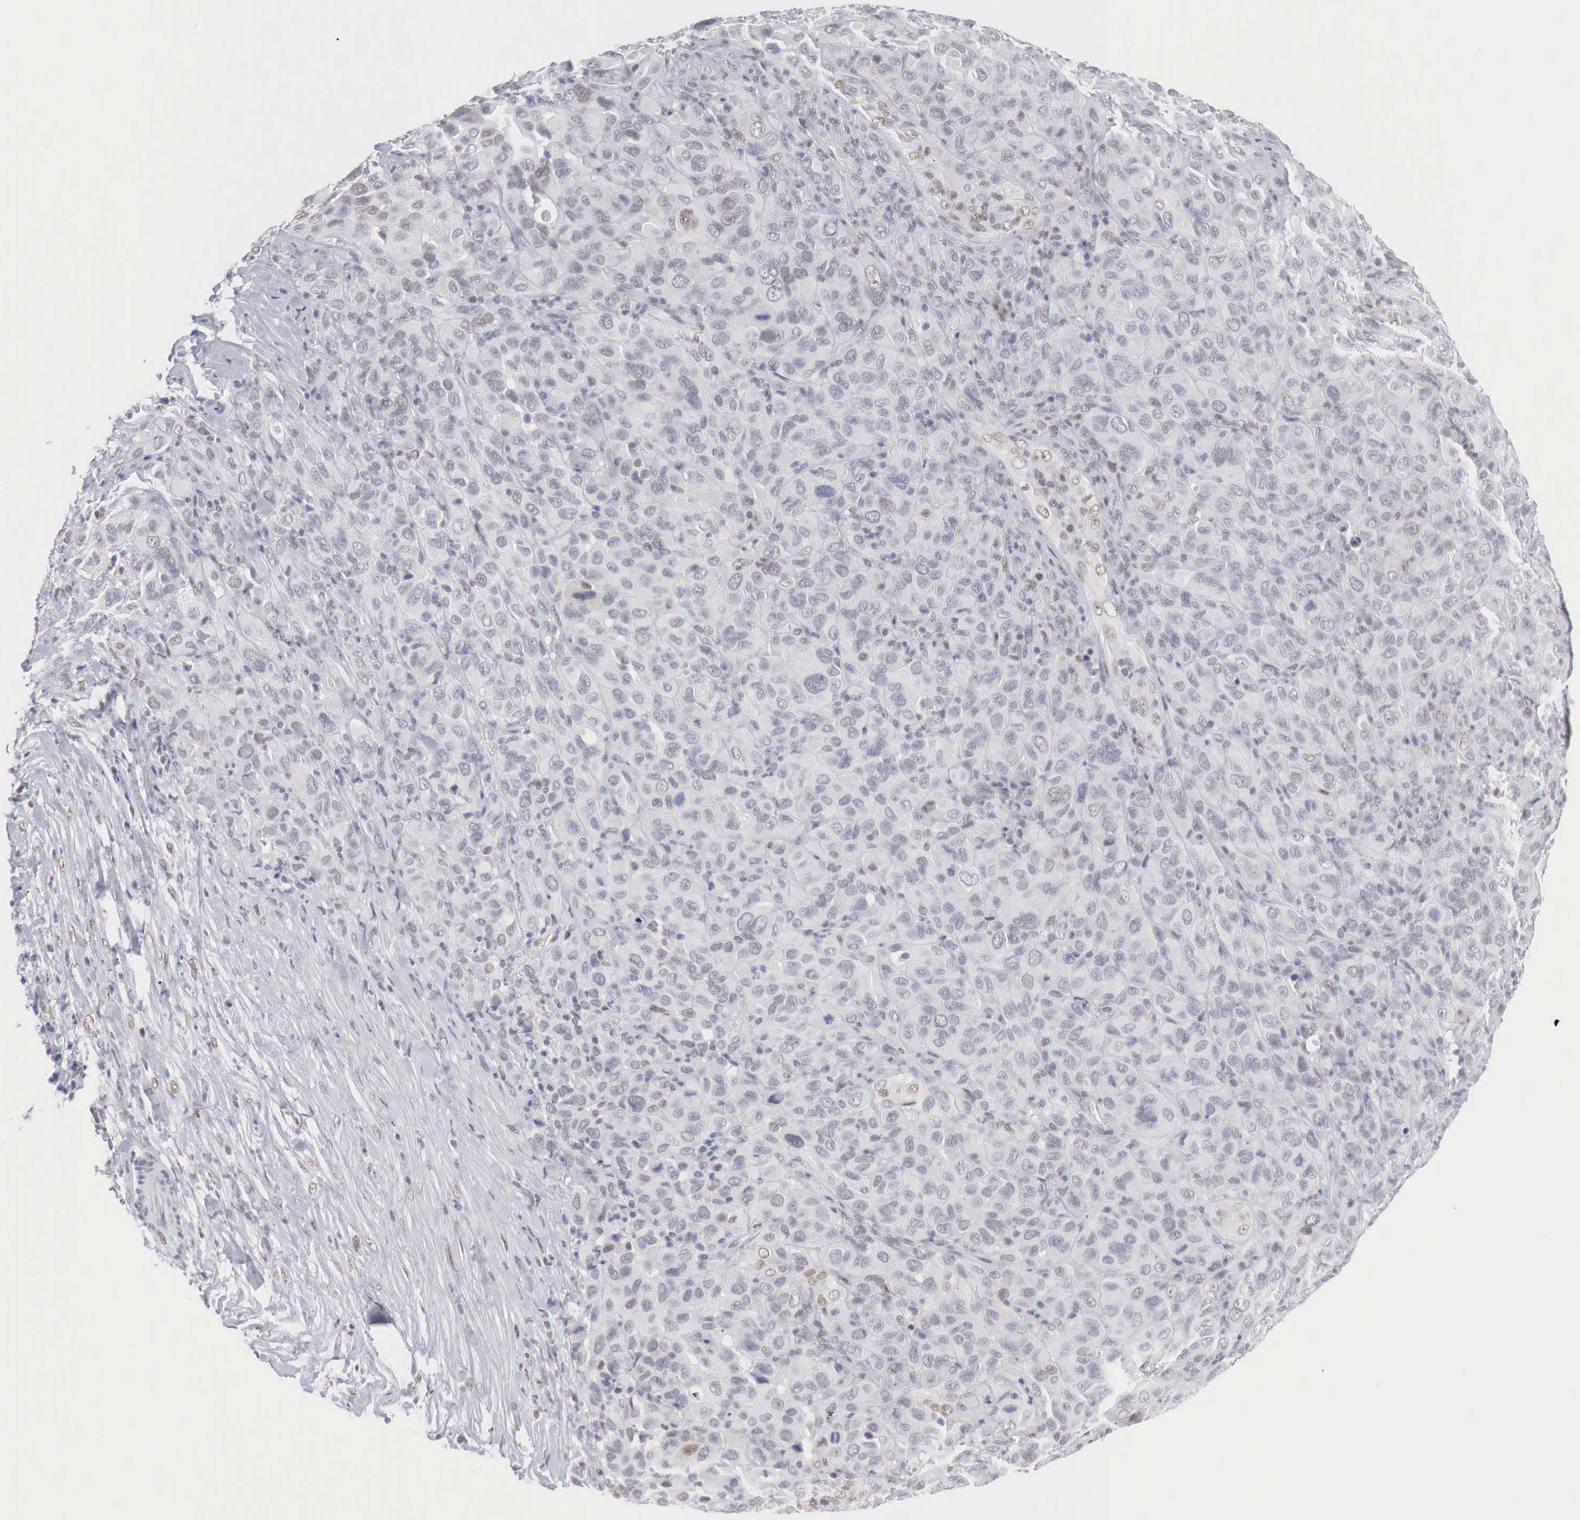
{"staining": {"intensity": "weak", "quantity": "<25%", "location": "nuclear"}, "tissue": "melanoma", "cell_type": "Tumor cells", "image_type": "cancer", "snomed": [{"axis": "morphology", "description": "Malignant melanoma, Metastatic site"}, {"axis": "topography", "description": "Skin"}], "caption": "This is a micrograph of IHC staining of malignant melanoma (metastatic site), which shows no staining in tumor cells.", "gene": "FOXP2", "patient": {"sex": "male", "age": 32}}